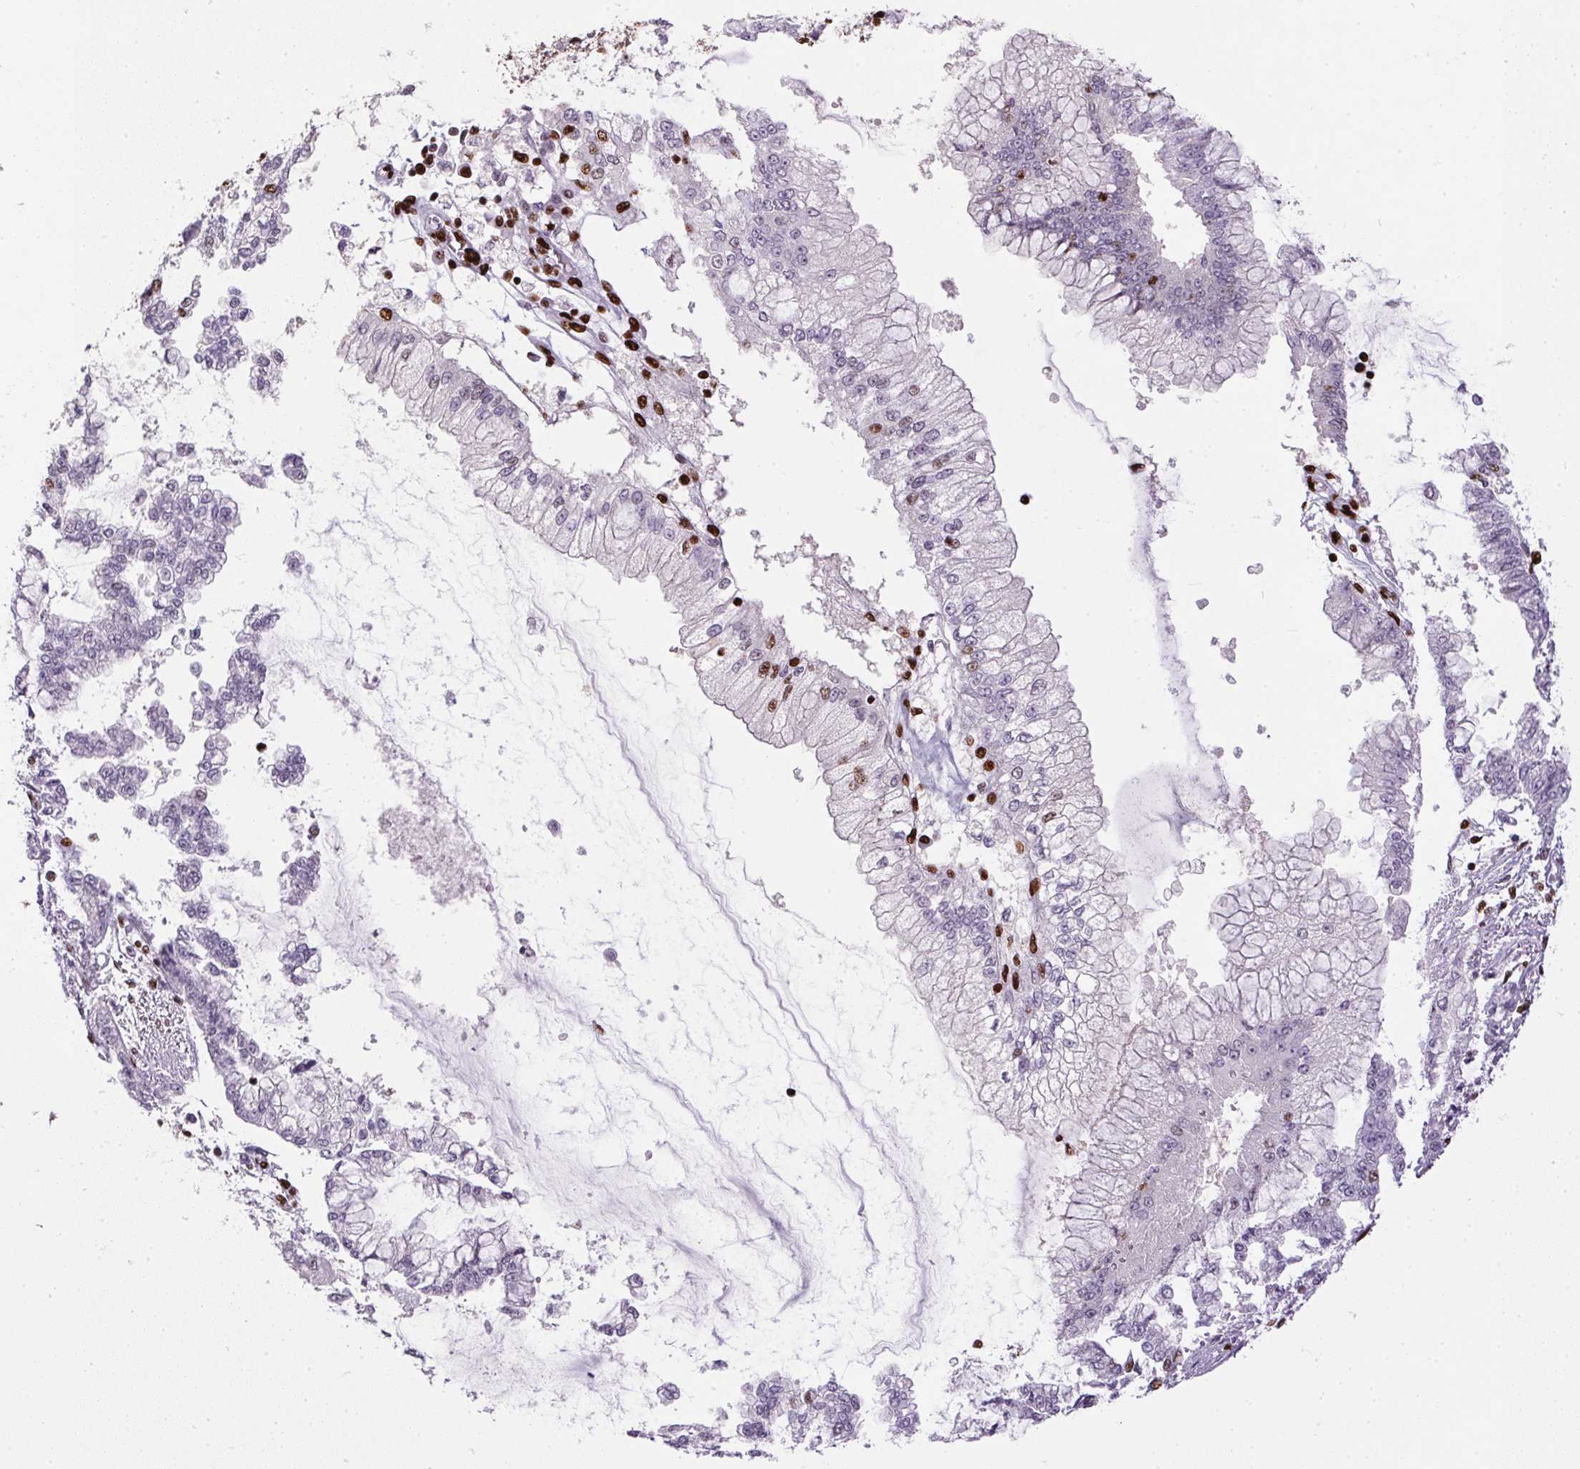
{"staining": {"intensity": "strong", "quantity": "25%-75%", "location": "nuclear"}, "tissue": "stomach cancer", "cell_type": "Tumor cells", "image_type": "cancer", "snomed": [{"axis": "morphology", "description": "Adenocarcinoma, NOS"}, {"axis": "topography", "description": "Stomach, upper"}], "caption": "This histopathology image demonstrates stomach cancer stained with immunohistochemistry (IHC) to label a protein in brown. The nuclear of tumor cells show strong positivity for the protein. Nuclei are counter-stained blue.", "gene": "PAGE3", "patient": {"sex": "female", "age": 74}}